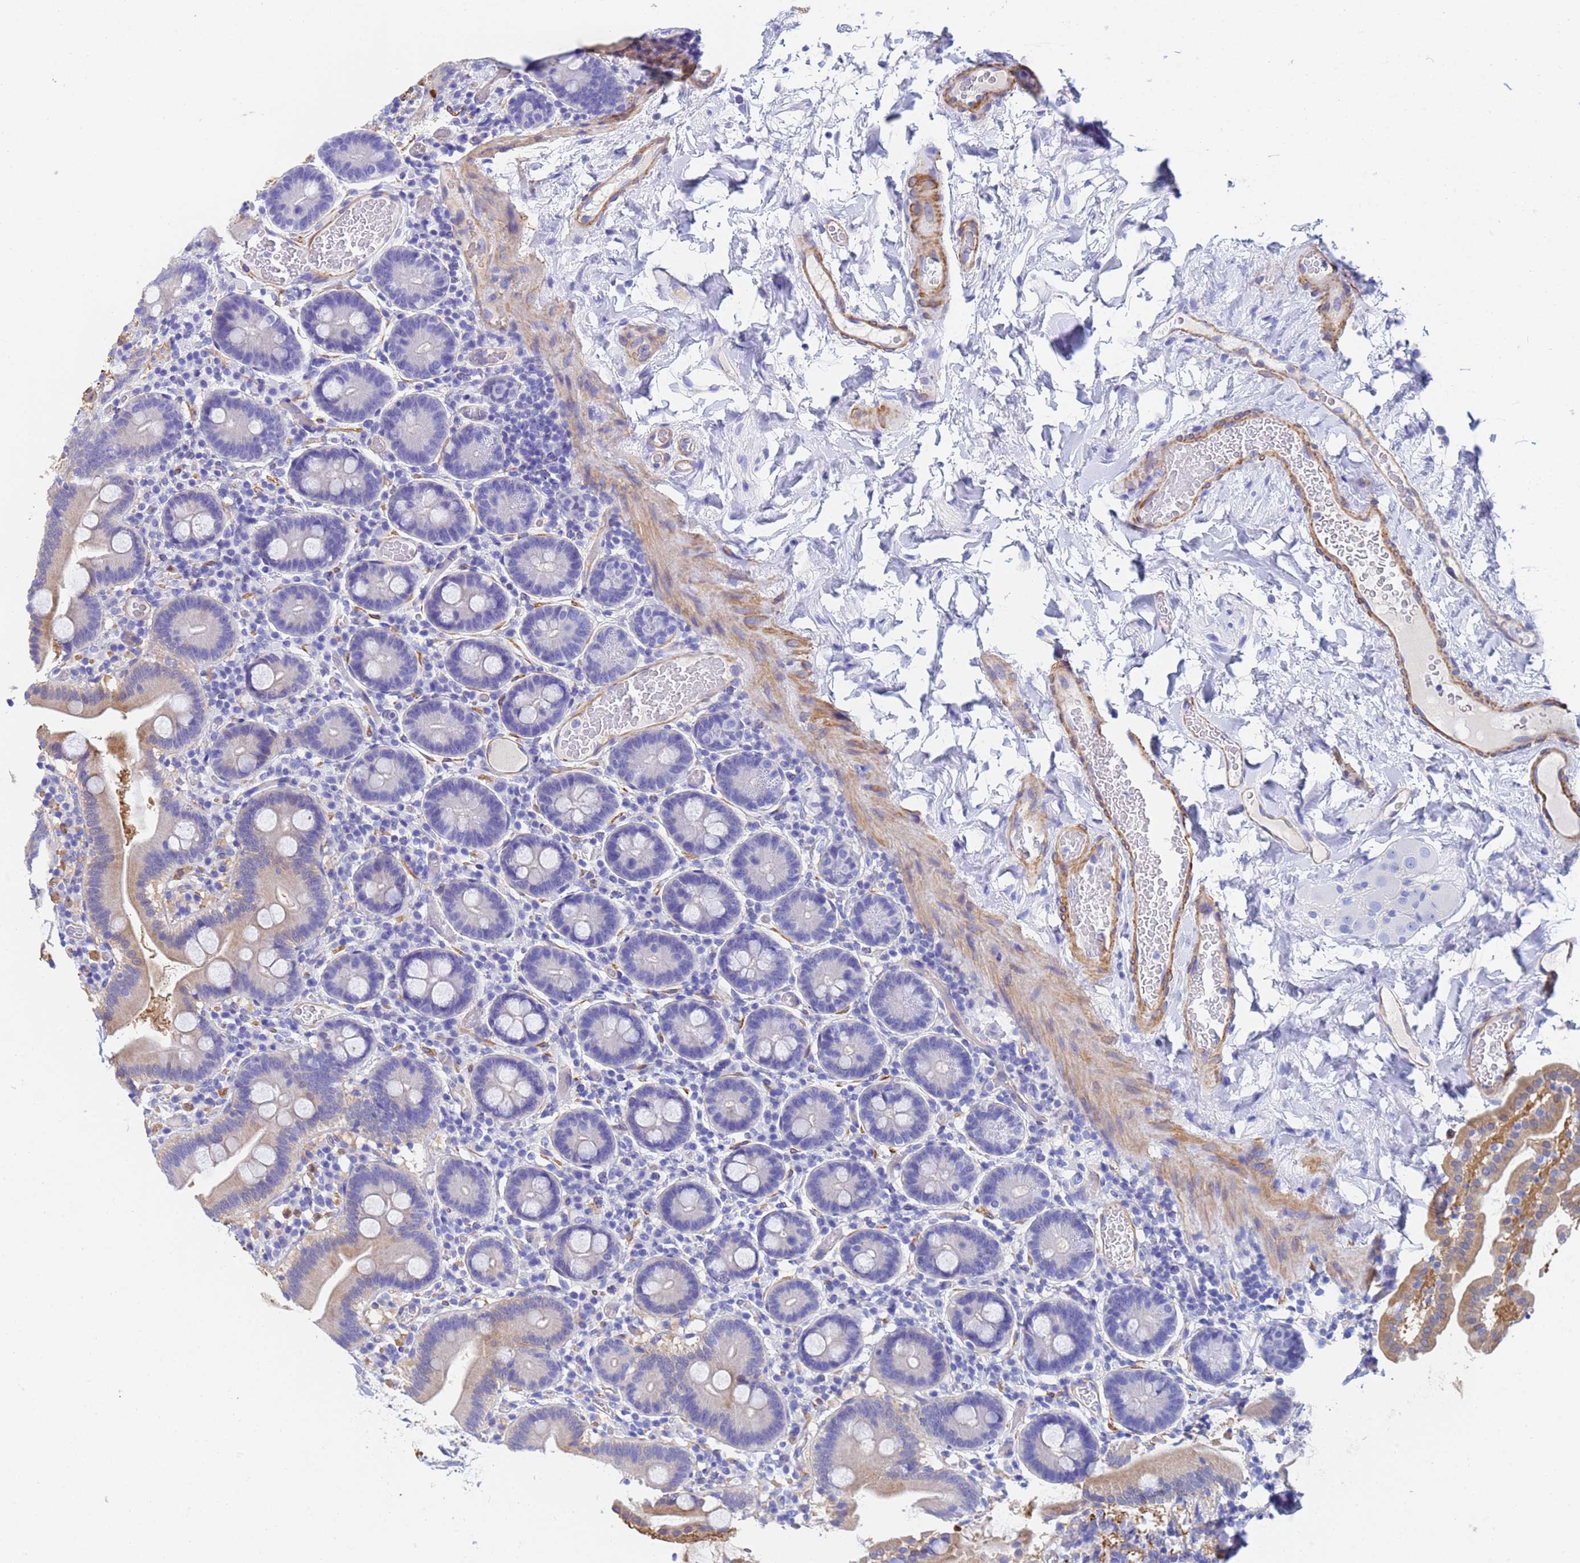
{"staining": {"intensity": "moderate", "quantity": "<25%", "location": "cytoplasmic/membranous"}, "tissue": "duodenum", "cell_type": "Glandular cells", "image_type": "normal", "snomed": [{"axis": "morphology", "description": "Normal tissue, NOS"}, {"axis": "topography", "description": "Duodenum"}], "caption": "Immunohistochemistry image of unremarkable duodenum stained for a protein (brown), which reveals low levels of moderate cytoplasmic/membranous positivity in approximately <25% of glandular cells.", "gene": "CST1", "patient": {"sex": "male", "age": 55}}